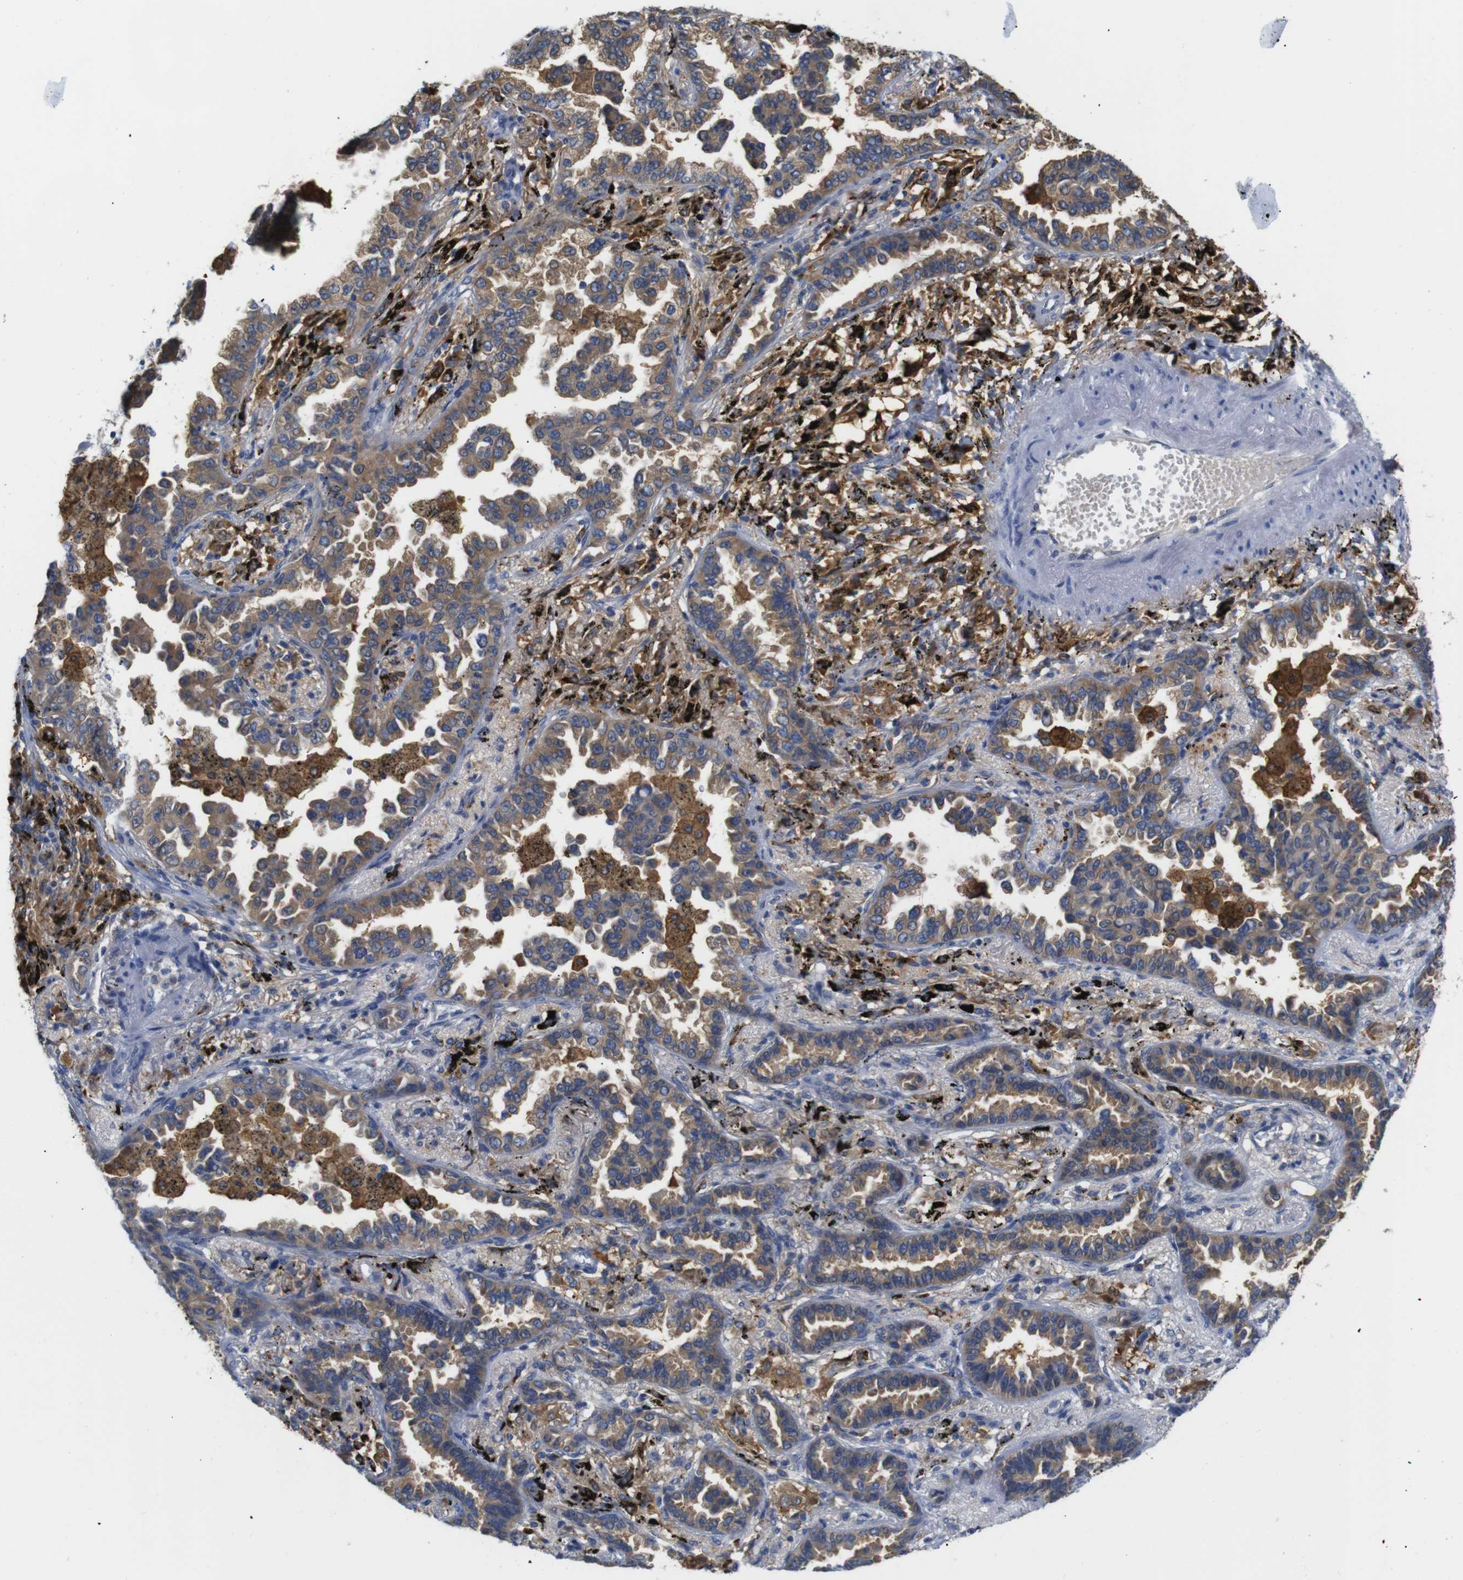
{"staining": {"intensity": "weak", "quantity": ">75%", "location": "cytoplasmic/membranous"}, "tissue": "lung cancer", "cell_type": "Tumor cells", "image_type": "cancer", "snomed": [{"axis": "morphology", "description": "Normal tissue, NOS"}, {"axis": "morphology", "description": "Adenocarcinoma, NOS"}, {"axis": "topography", "description": "Lung"}], "caption": "IHC staining of lung cancer (adenocarcinoma), which demonstrates low levels of weak cytoplasmic/membranous expression in approximately >75% of tumor cells indicating weak cytoplasmic/membranous protein staining. The staining was performed using DAB (3,3'-diaminobenzidine) (brown) for protein detection and nuclei were counterstained in hematoxylin (blue).", "gene": "NEBL", "patient": {"sex": "male", "age": 59}}